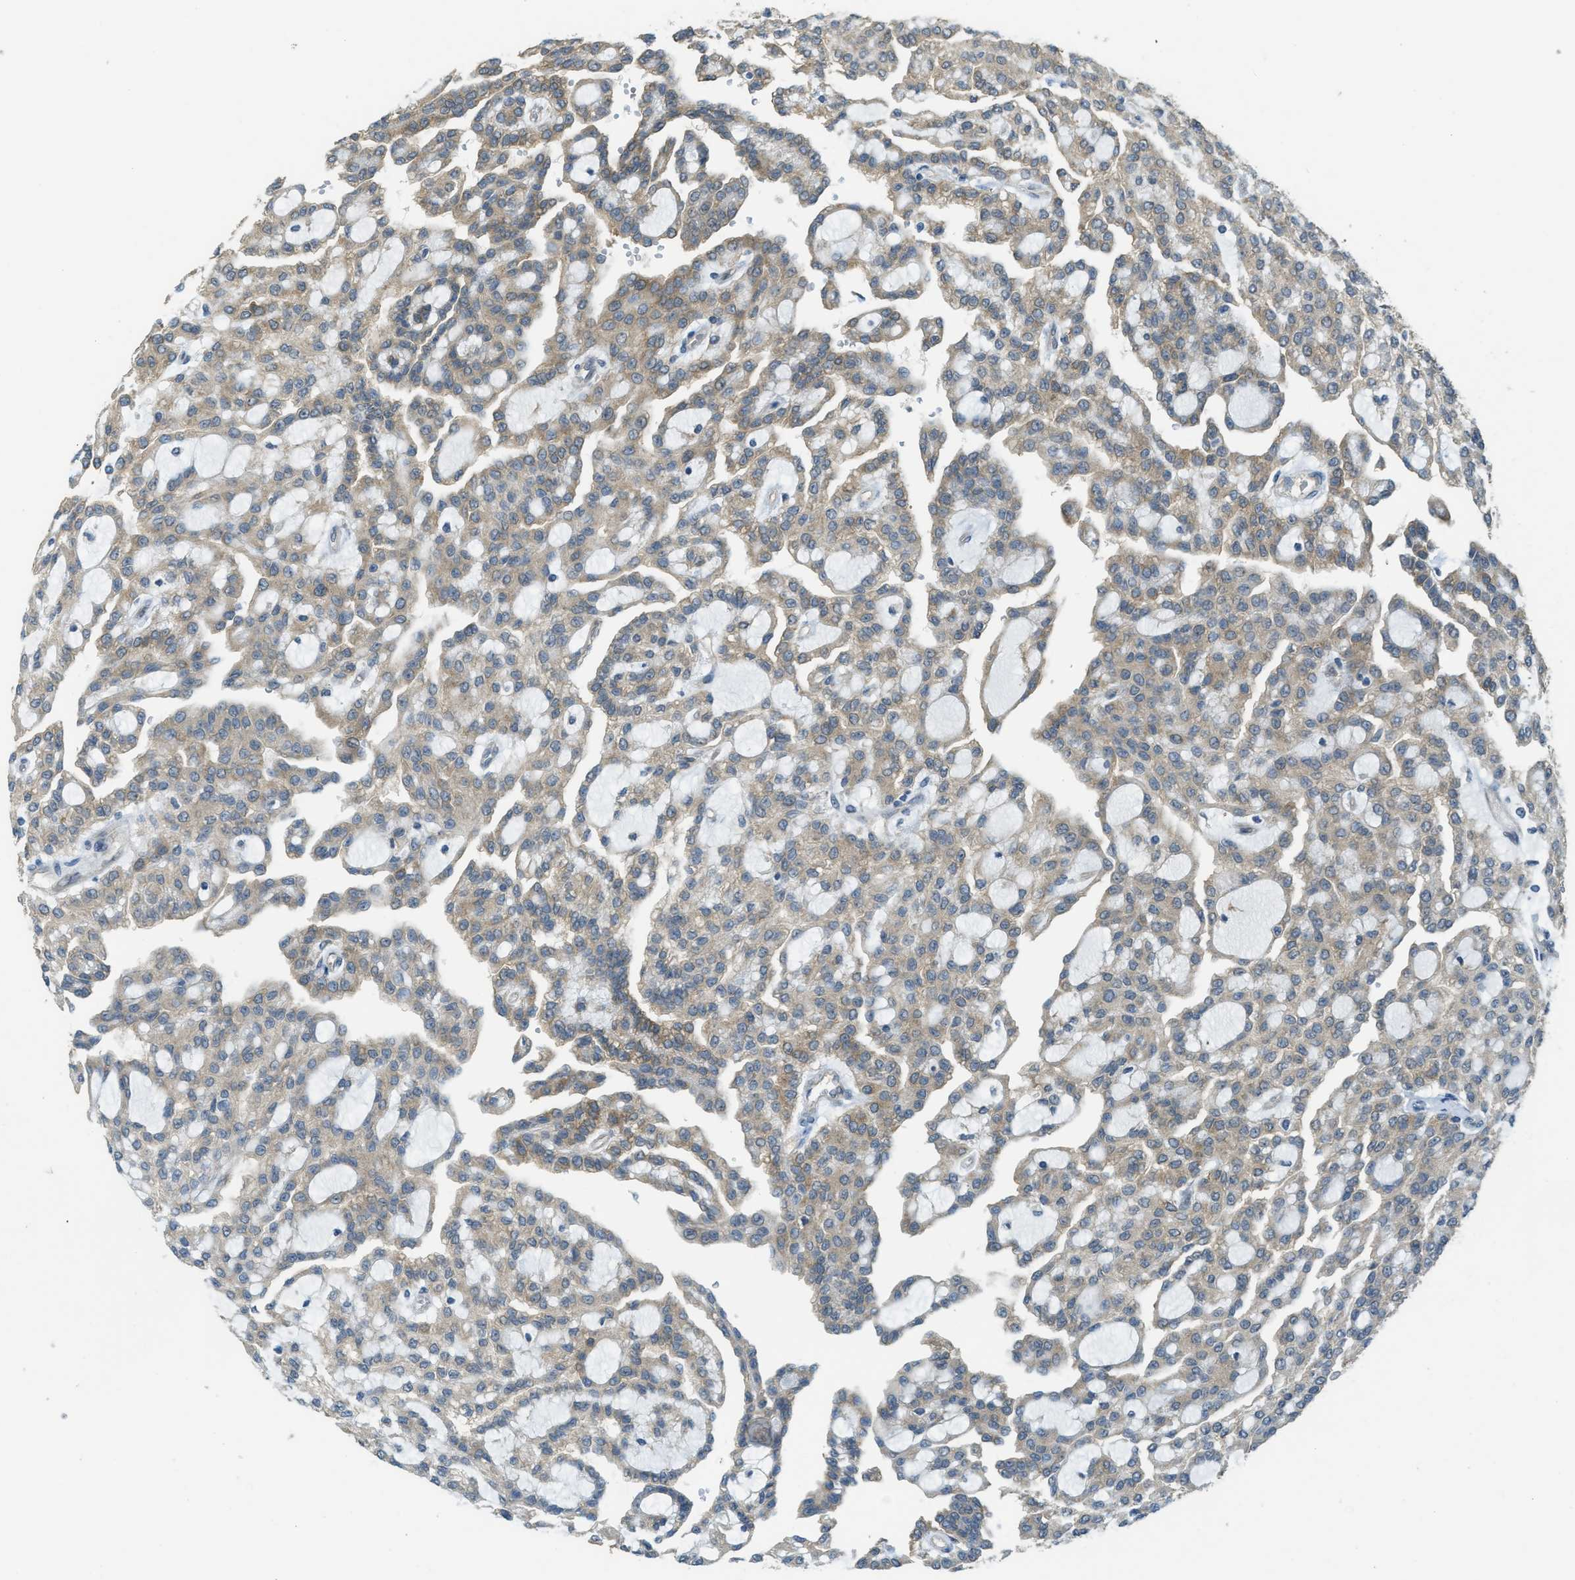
{"staining": {"intensity": "weak", "quantity": ">75%", "location": "cytoplasmic/membranous"}, "tissue": "renal cancer", "cell_type": "Tumor cells", "image_type": "cancer", "snomed": [{"axis": "morphology", "description": "Adenocarcinoma, NOS"}, {"axis": "topography", "description": "Kidney"}], "caption": "This is an image of IHC staining of renal cancer (adenocarcinoma), which shows weak positivity in the cytoplasmic/membranous of tumor cells.", "gene": "IGF2BP2", "patient": {"sex": "male", "age": 63}}